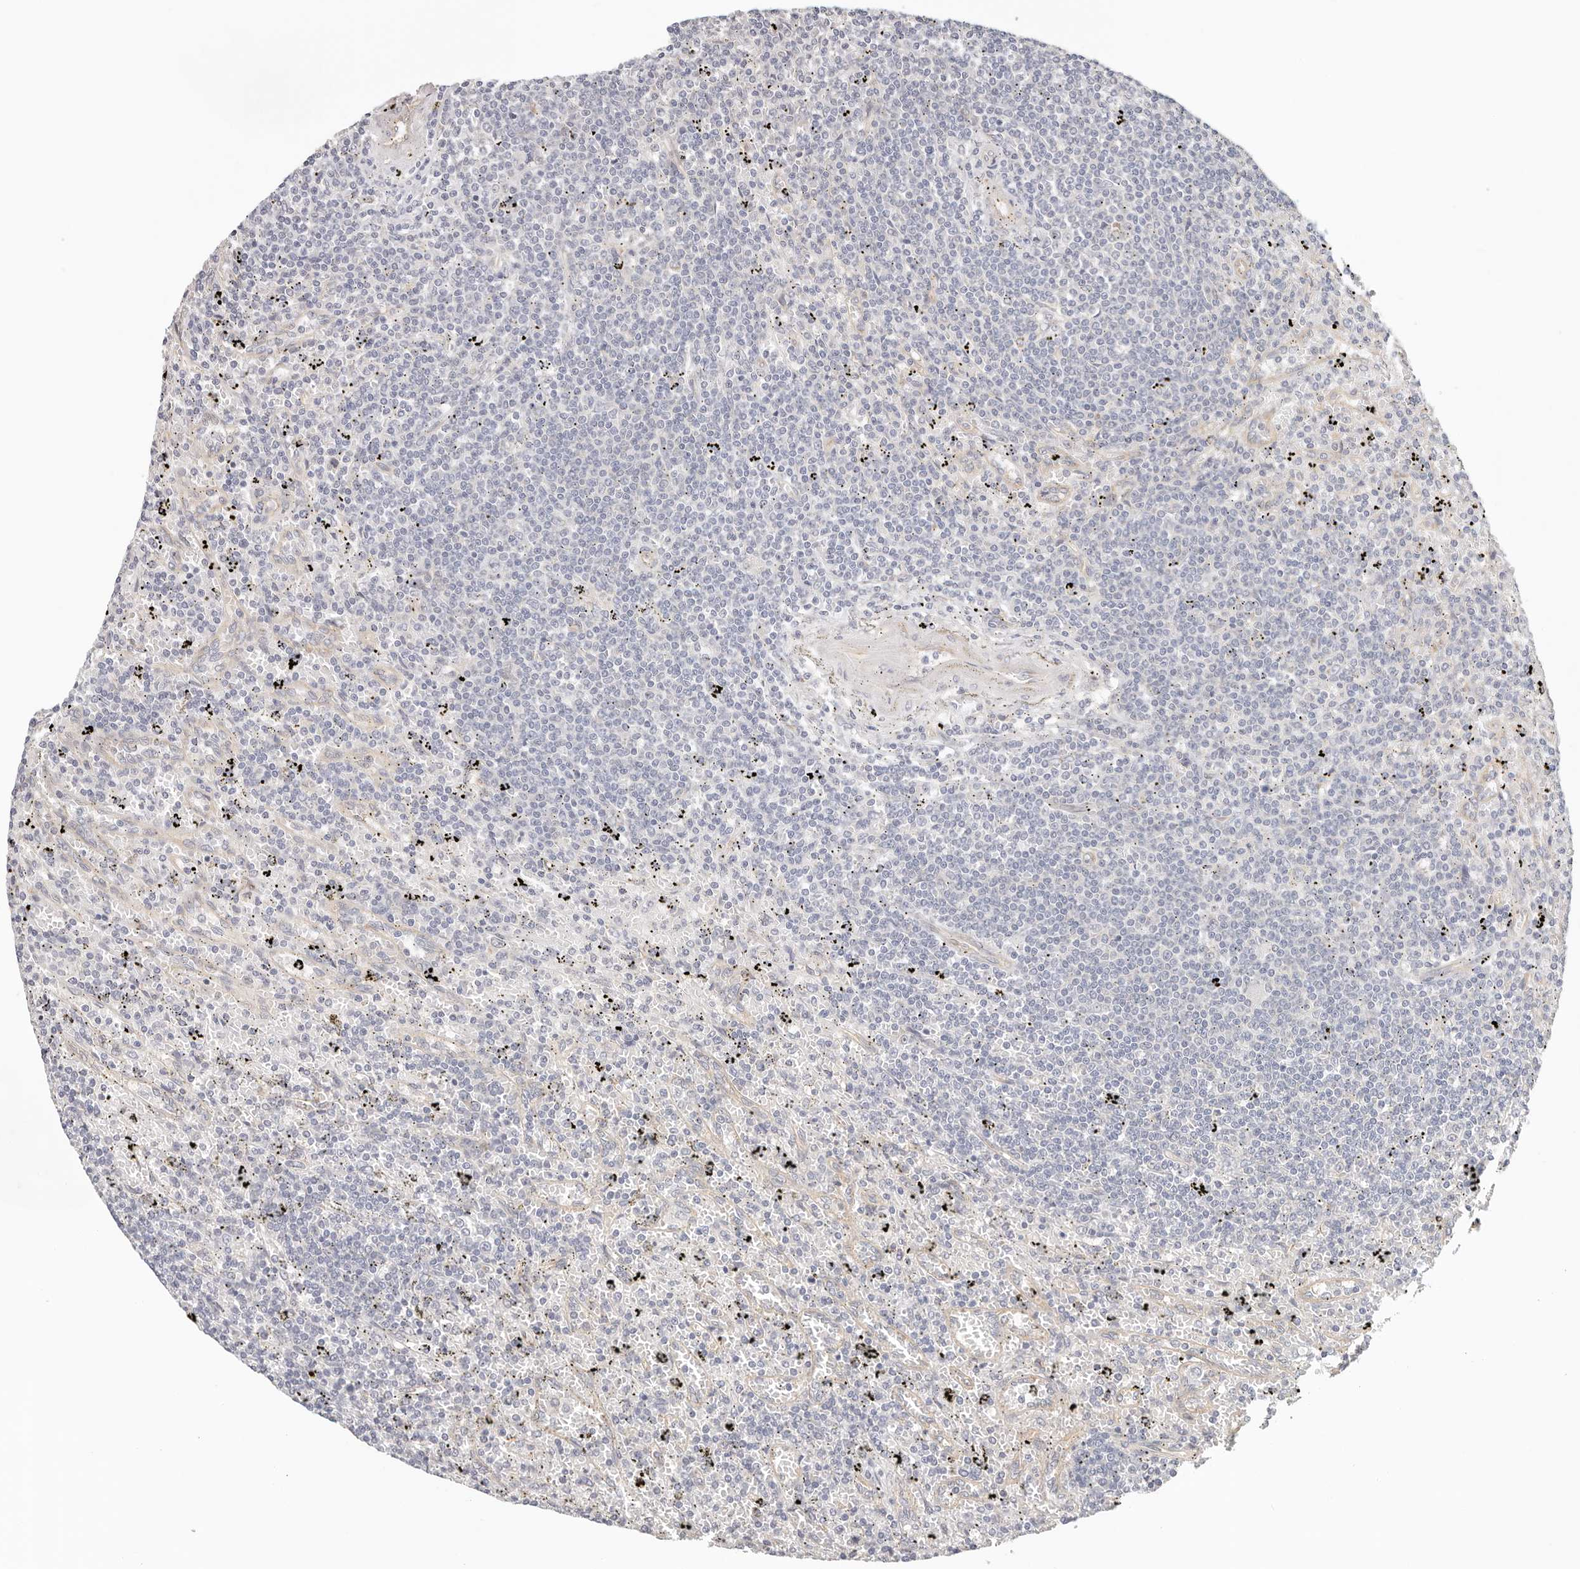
{"staining": {"intensity": "negative", "quantity": "none", "location": "none"}, "tissue": "lymphoma", "cell_type": "Tumor cells", "image_type": "cancer", "snomed": [{"axis": "morphology", "description": "Malignant lymphoma, non-Hodgkin's type, Low grade"}, {"axis": "topography", "description": "Spleen"}], "caption": "Tumor cells show no significant protein positivity in lymphoma.", "gene": "AFDN", "patient": {"sex": "male", "age": 76}}